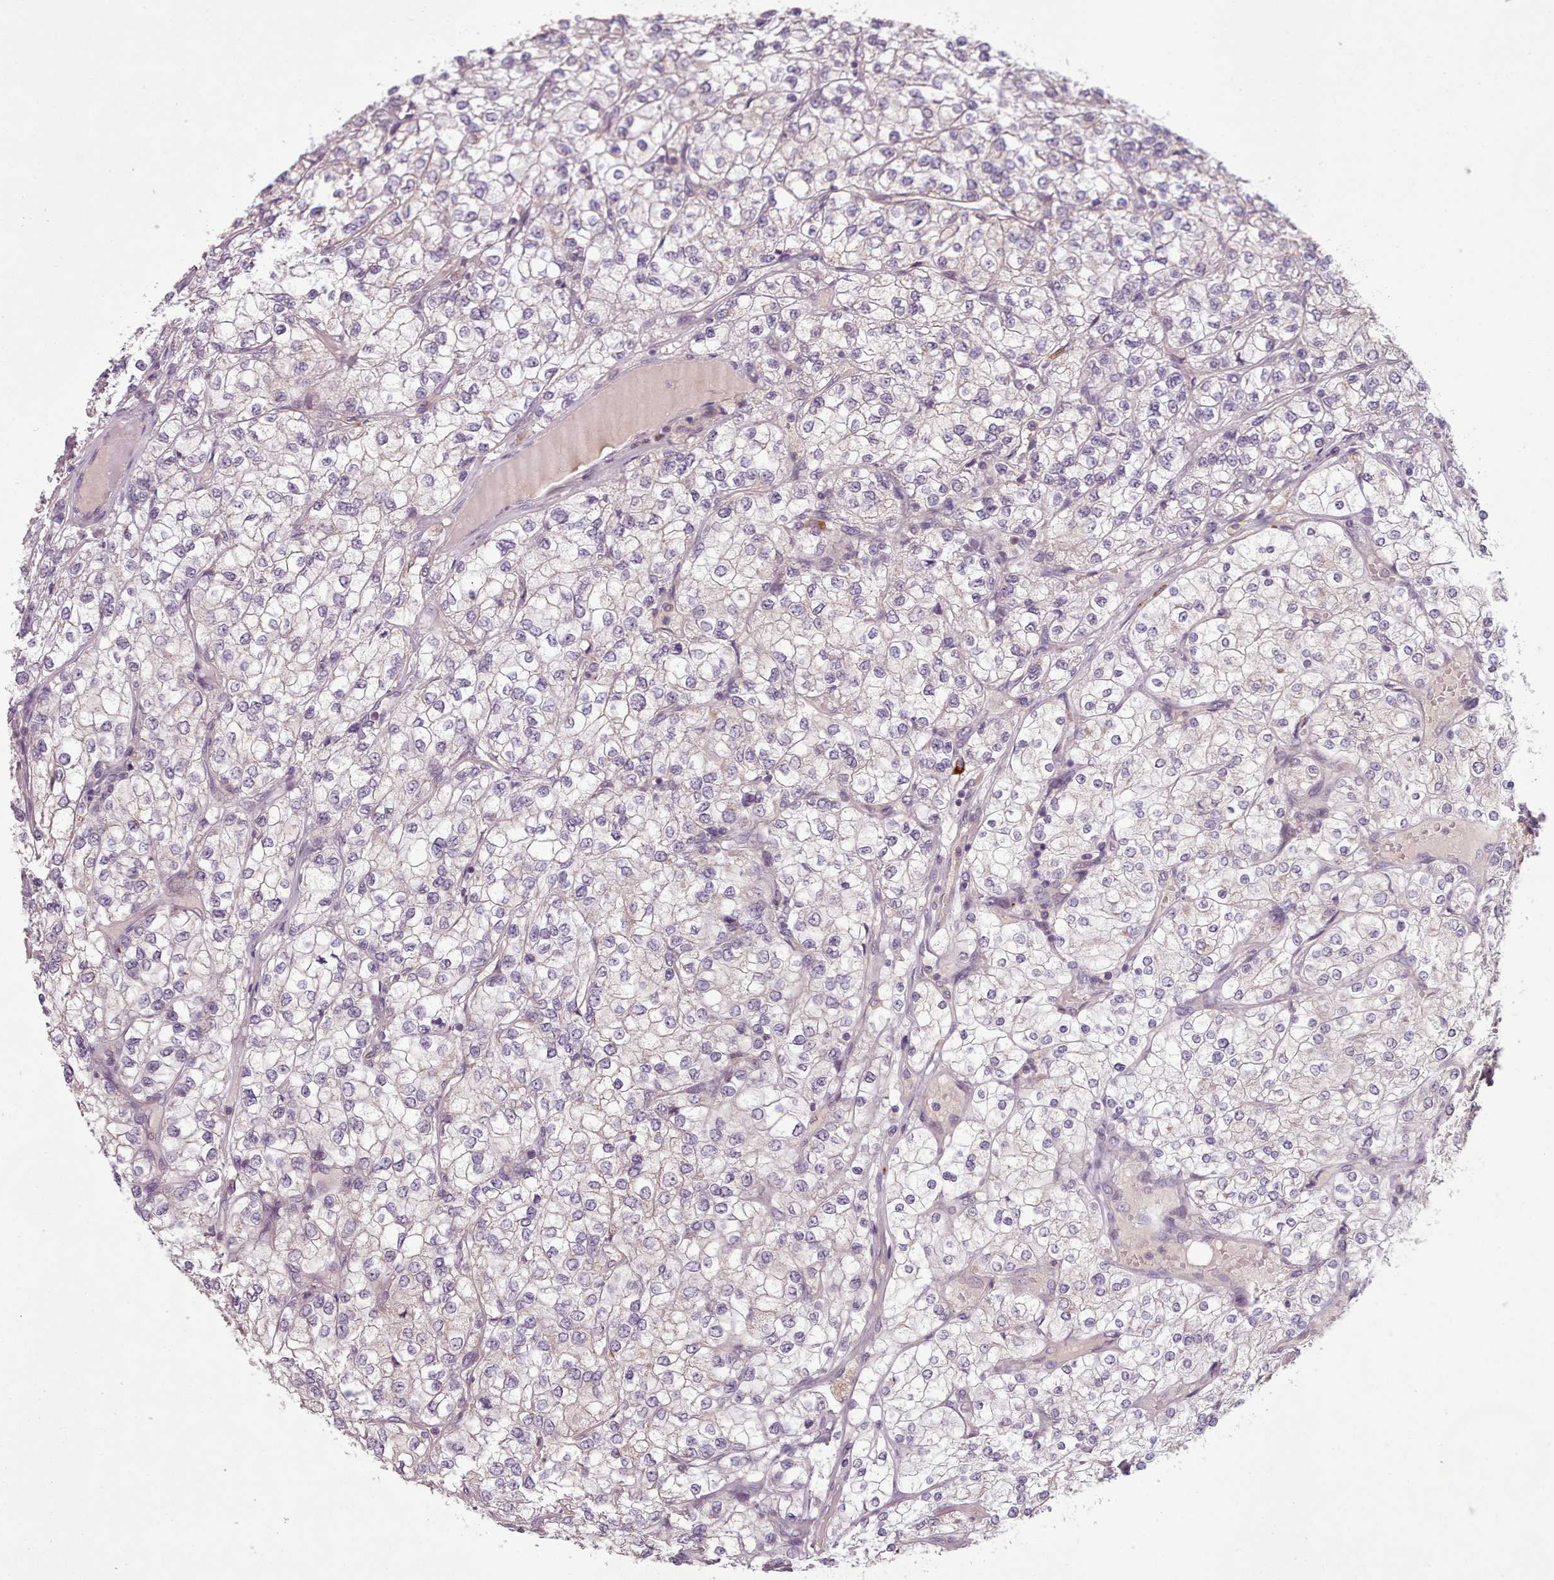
{"staining": {"intensity": "moderate", "quantity": "<25%", "location": "cytoplasmic/membranous"}, "tissue": "renal cancer", "cell_type": "Tumor cells", "image_type": "cancer", "snomed": [{"axis": "morphology", "description": "Adenocarcinoma, NOS"}, {"axis": "topography", "description": "Kidney"}], "caption": "Protein analysis of renal cancer (adenocarcinoma) tissue demonstrates moderate cytoplasmic/membranous positivity in about <25% of tumor cells.", "gene": "LAPTM5", "patient": {"sex": "male", "age": 80}}